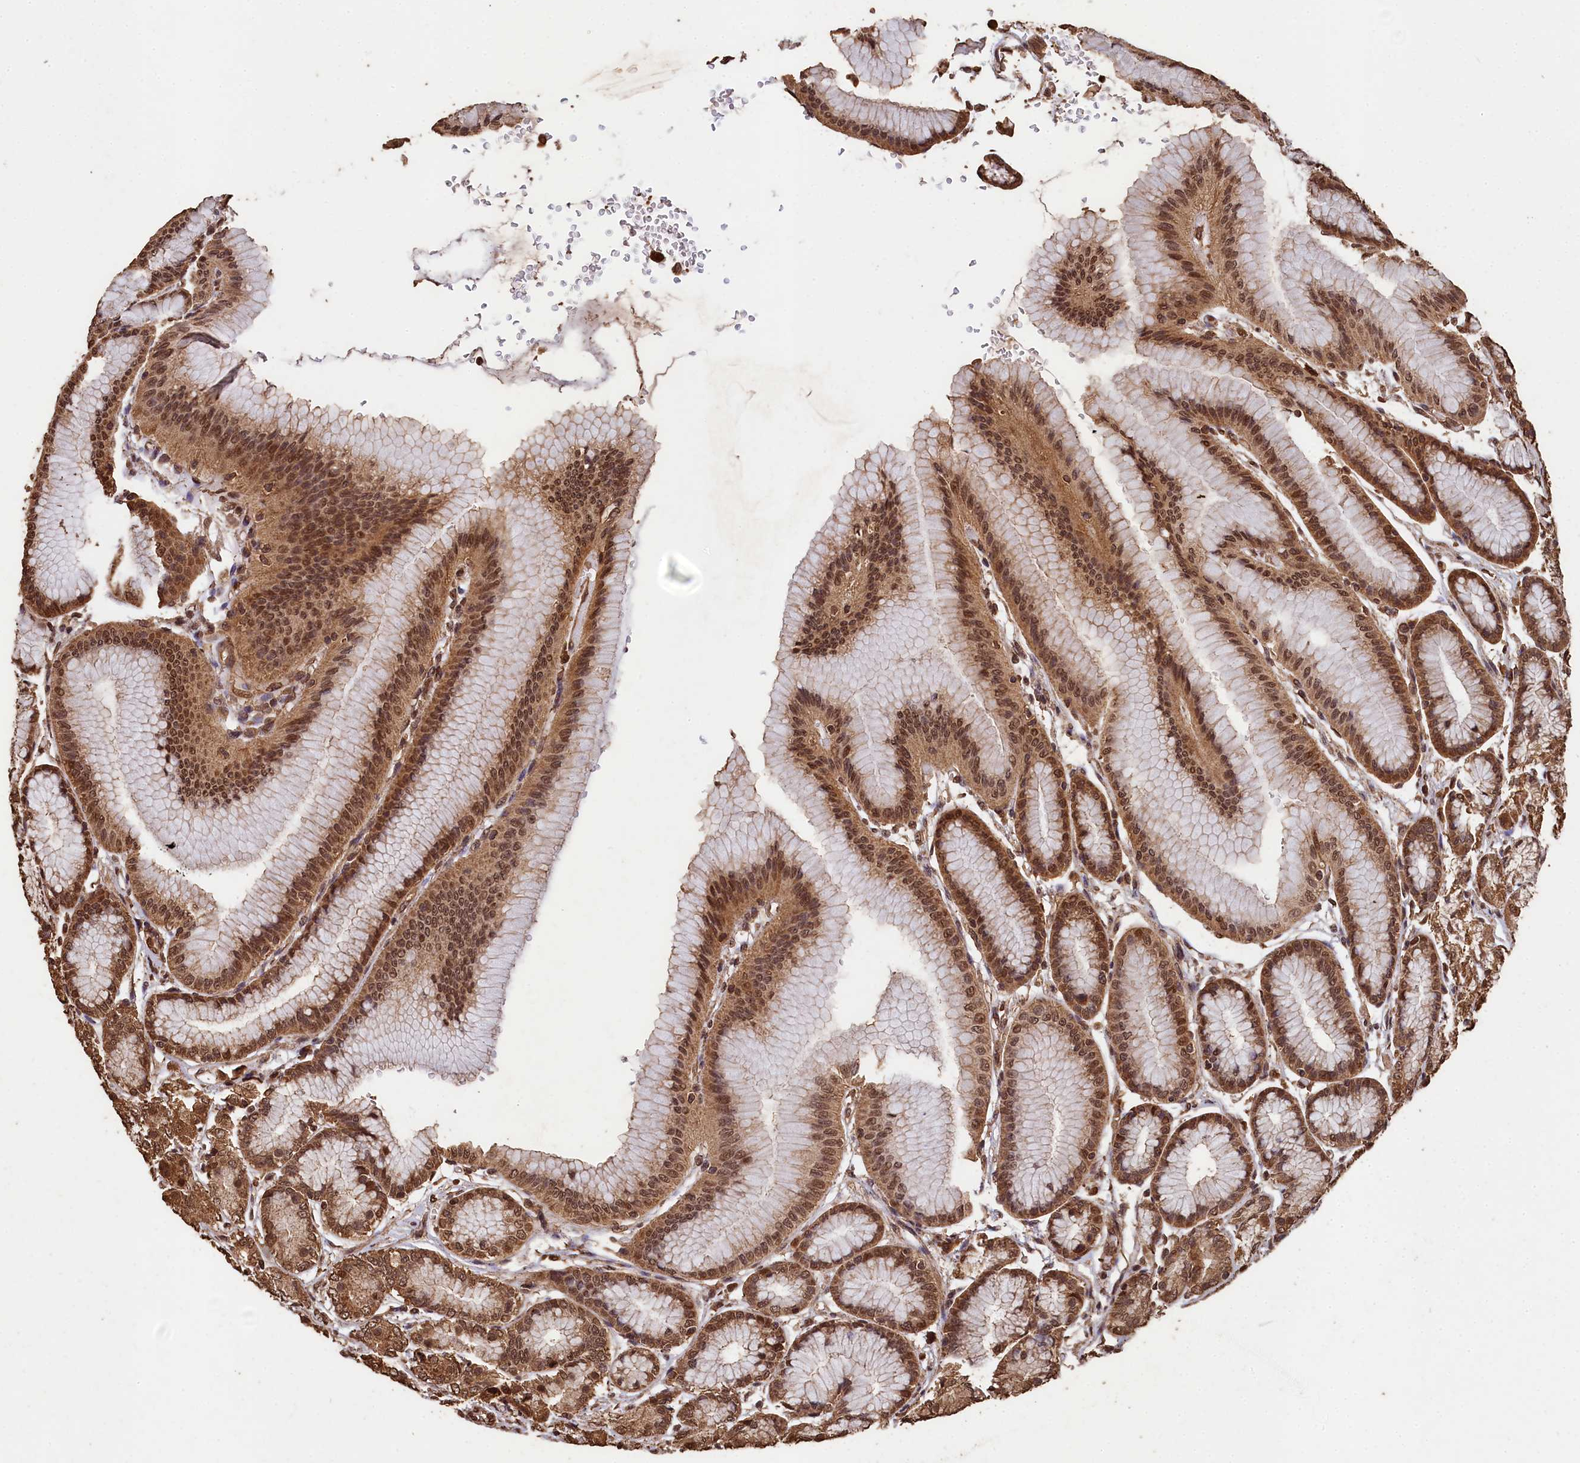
{"staining": {"intensity": "moderate", "quantity": ">75%", "location": "cytoplasmic/membranous,nuclear"}, "tissue": "stomach", "cell_type": "Glandular cells", "image_type": "normal", "snomed": [{"axis": "morphology", "description": "Normal tissue, NOS"}, {"axis": "morphology", "description": "Adenocarcinoma, NOS"}, {"axis": "morphology", "description": "Adenocarcinoma, High grade"}, {"axis": "topography", "description": "Stomach, upper"}, {"axis": "topography", "description": "Stomach"}], "caption": "A brown stain shows moderate cytoplasmic/membranous,nuclear expression of a protein in glandular cells of unremarkable human stomach. (Stains: DAB in brown, nuclei in blue, Microscopy: brightfield microscopy at high magnification).", "gene": "CEP57L1", "patient": {"sex": "female", "age": 65}}